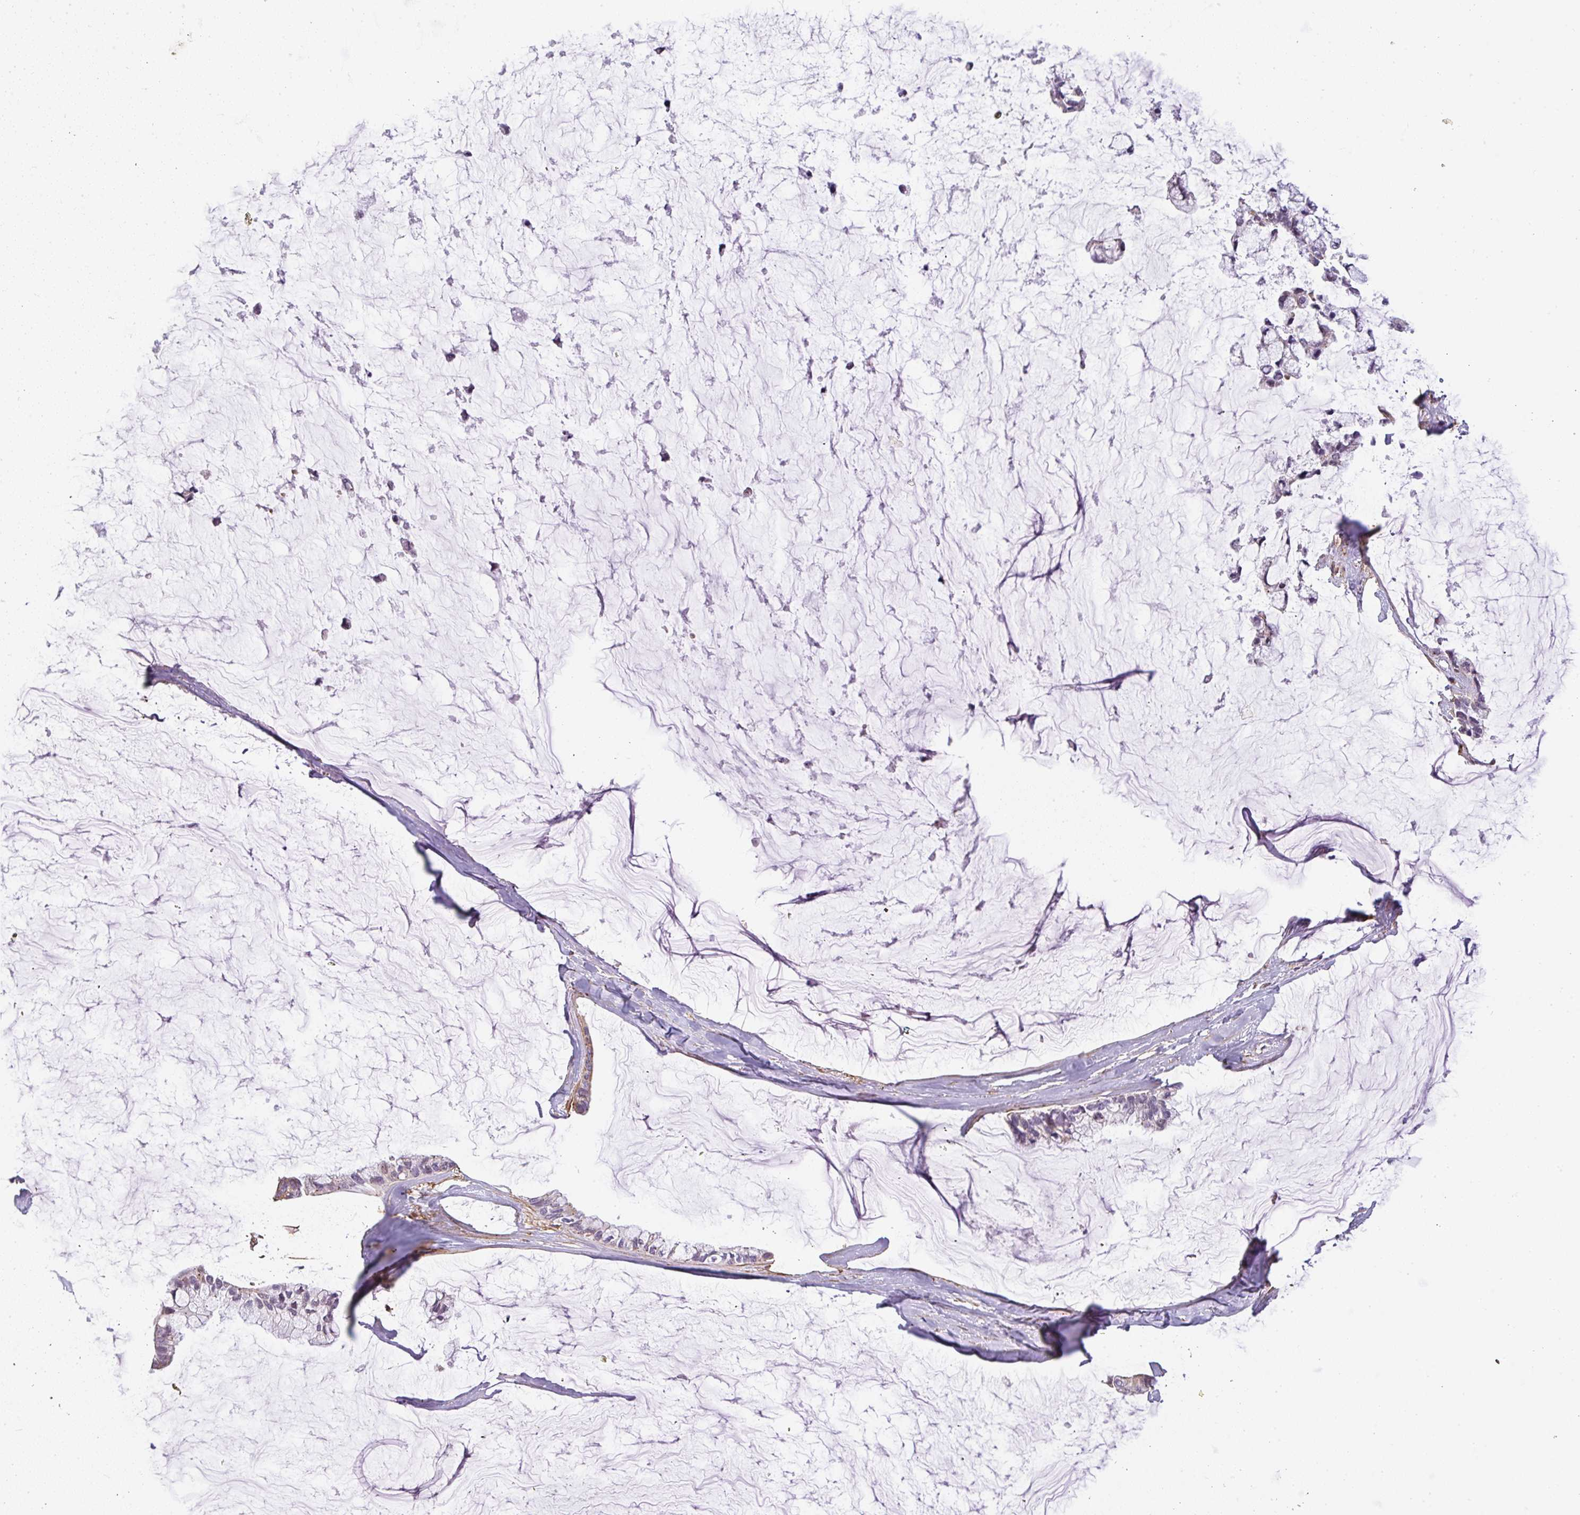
{"staining": {"intensity": "weak", "quantity": "<25%", "location": "cytoplasmic/membranous"}, "tissue": "ovarian cancer", "cell_type": "Tumor cells", "image_type": "cancer", "snomed": [{"axis": "morphology", "description": "Cystadenocarcinoma, mucinous, NOS"}, {"axis": "topography", "description": "Ovary"}], "caption": "This is an immunohistochemistry micrograph of human mucinous cystadenocarcinoma (ovarian). There is no expression in tumor cells.", "gene": "SULF1", "patient": {"sex": "female", "age": 39}}